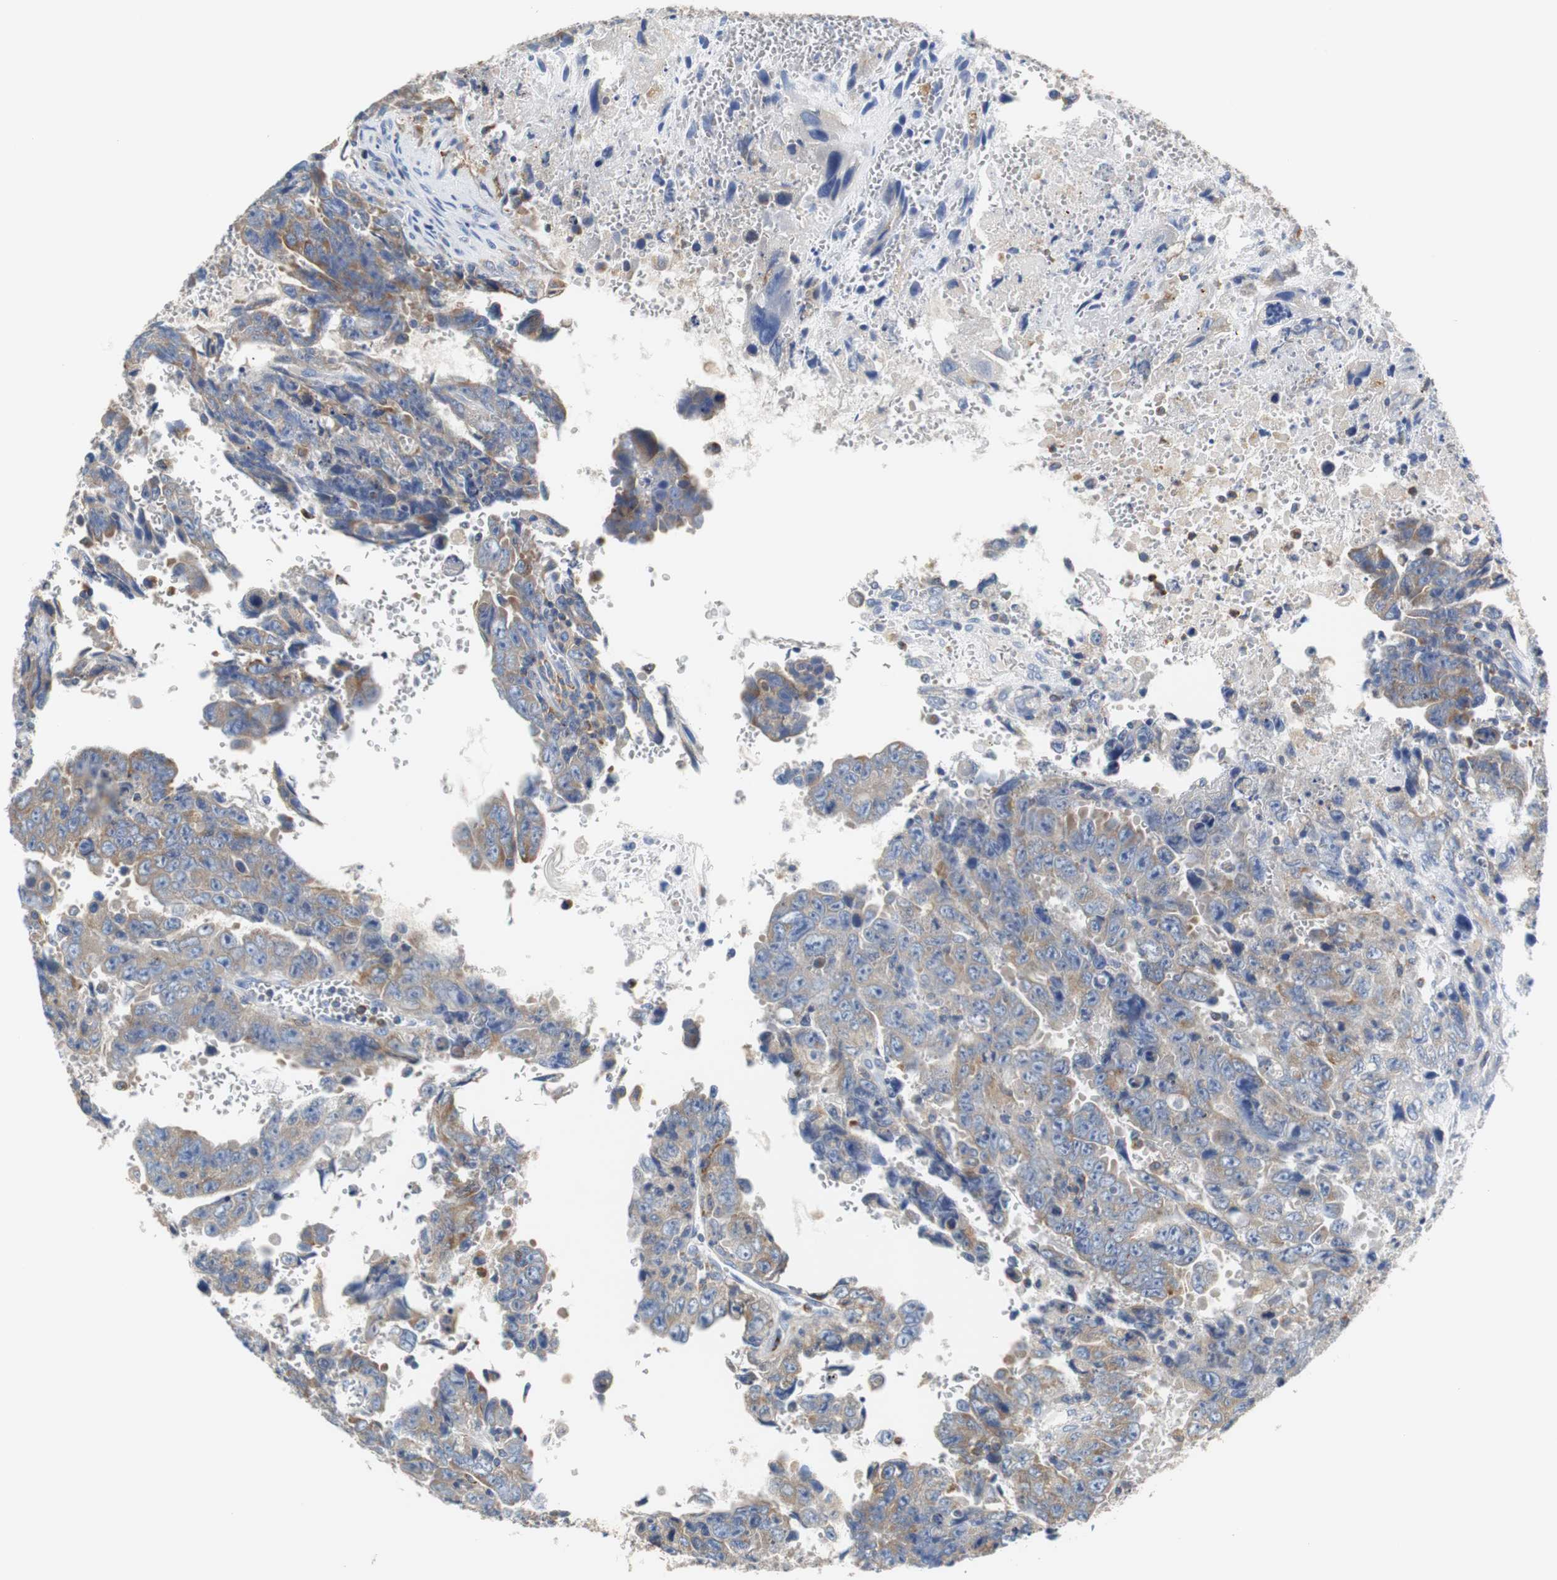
{"staining": {"intensity": "moderate", "quantity": ">75%", "location": "cytoplasmic/membranous"}, "tissue": "testis cancer", "cell_type": "Tumor cells", "image_type": "cancer", "snomed": [{"axis": "morphology", "description": "Carcinoma, Embryonal, NOS"}, {"axis": "topography", "description": "Testis"}], "caption": "Protein analysis of testis embryonal carcinoma tissue shows moderate cytoplasmic/membranous expression in about >75% of tumor cells.", "gene": "VAMP8", "patient": {"sex": "male", "age": 28}}